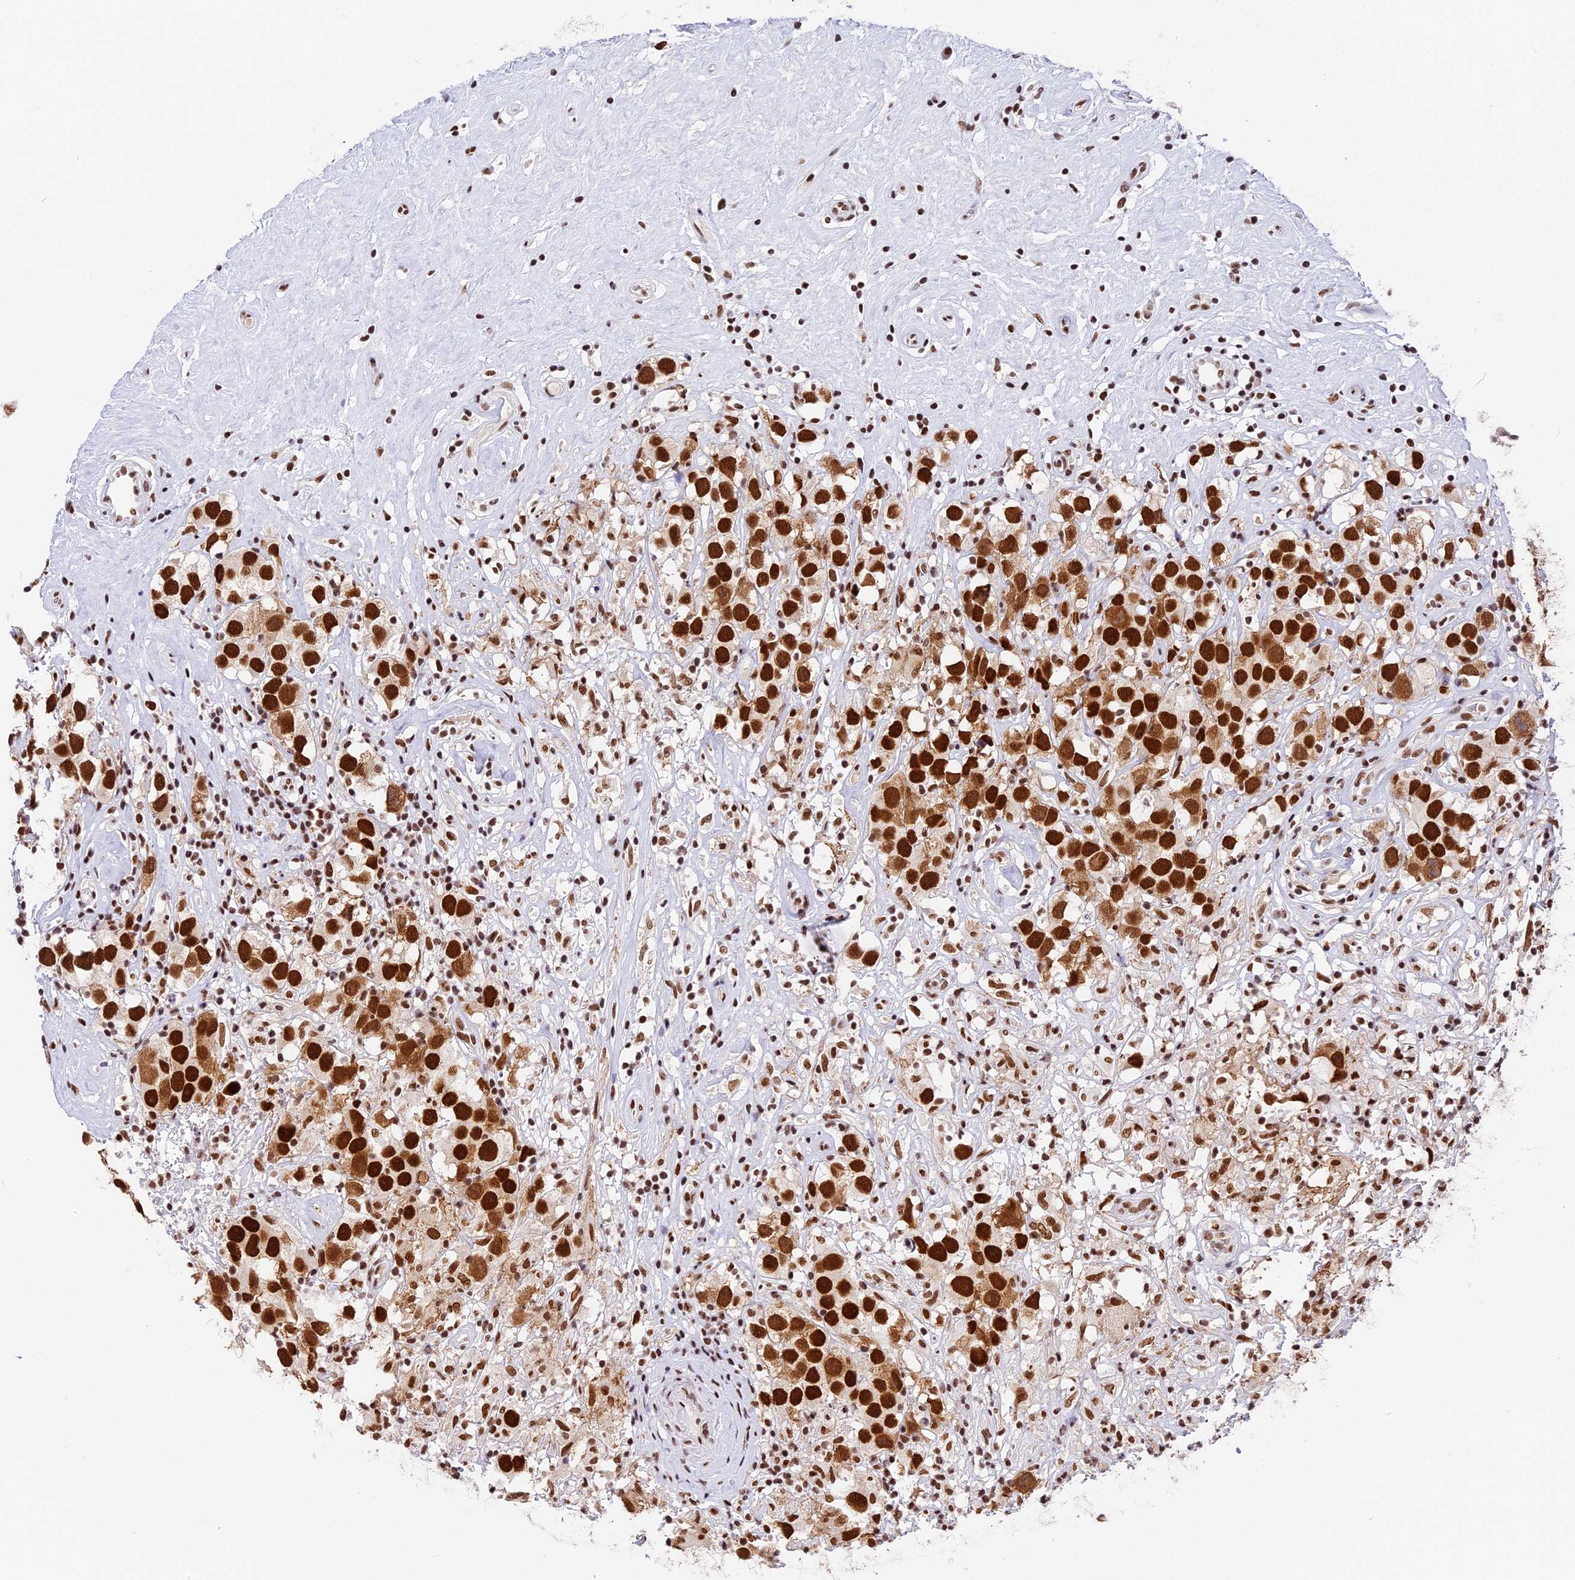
{"staining": {"intensity": "strong", "quantity": ">75%", "location": "cytoplasmic/membranous,nuclear"}, "tissue": "testis cancer", "cell_type": "Tumor cells", "image_type": "cancer", "snomed": [{"axis": "morphology", "description": "Seminoma, NOS"}, {"axis": "topography", "description": "Testis"}], "caption": "Protein analysis of seminoma (testis) tissue displays strong cytoplasmic/membranous and nuclear positivity in about >75% of tumor cells.", "gene": "SBNO1", "patient": {"sex": "male", "age": 49}}